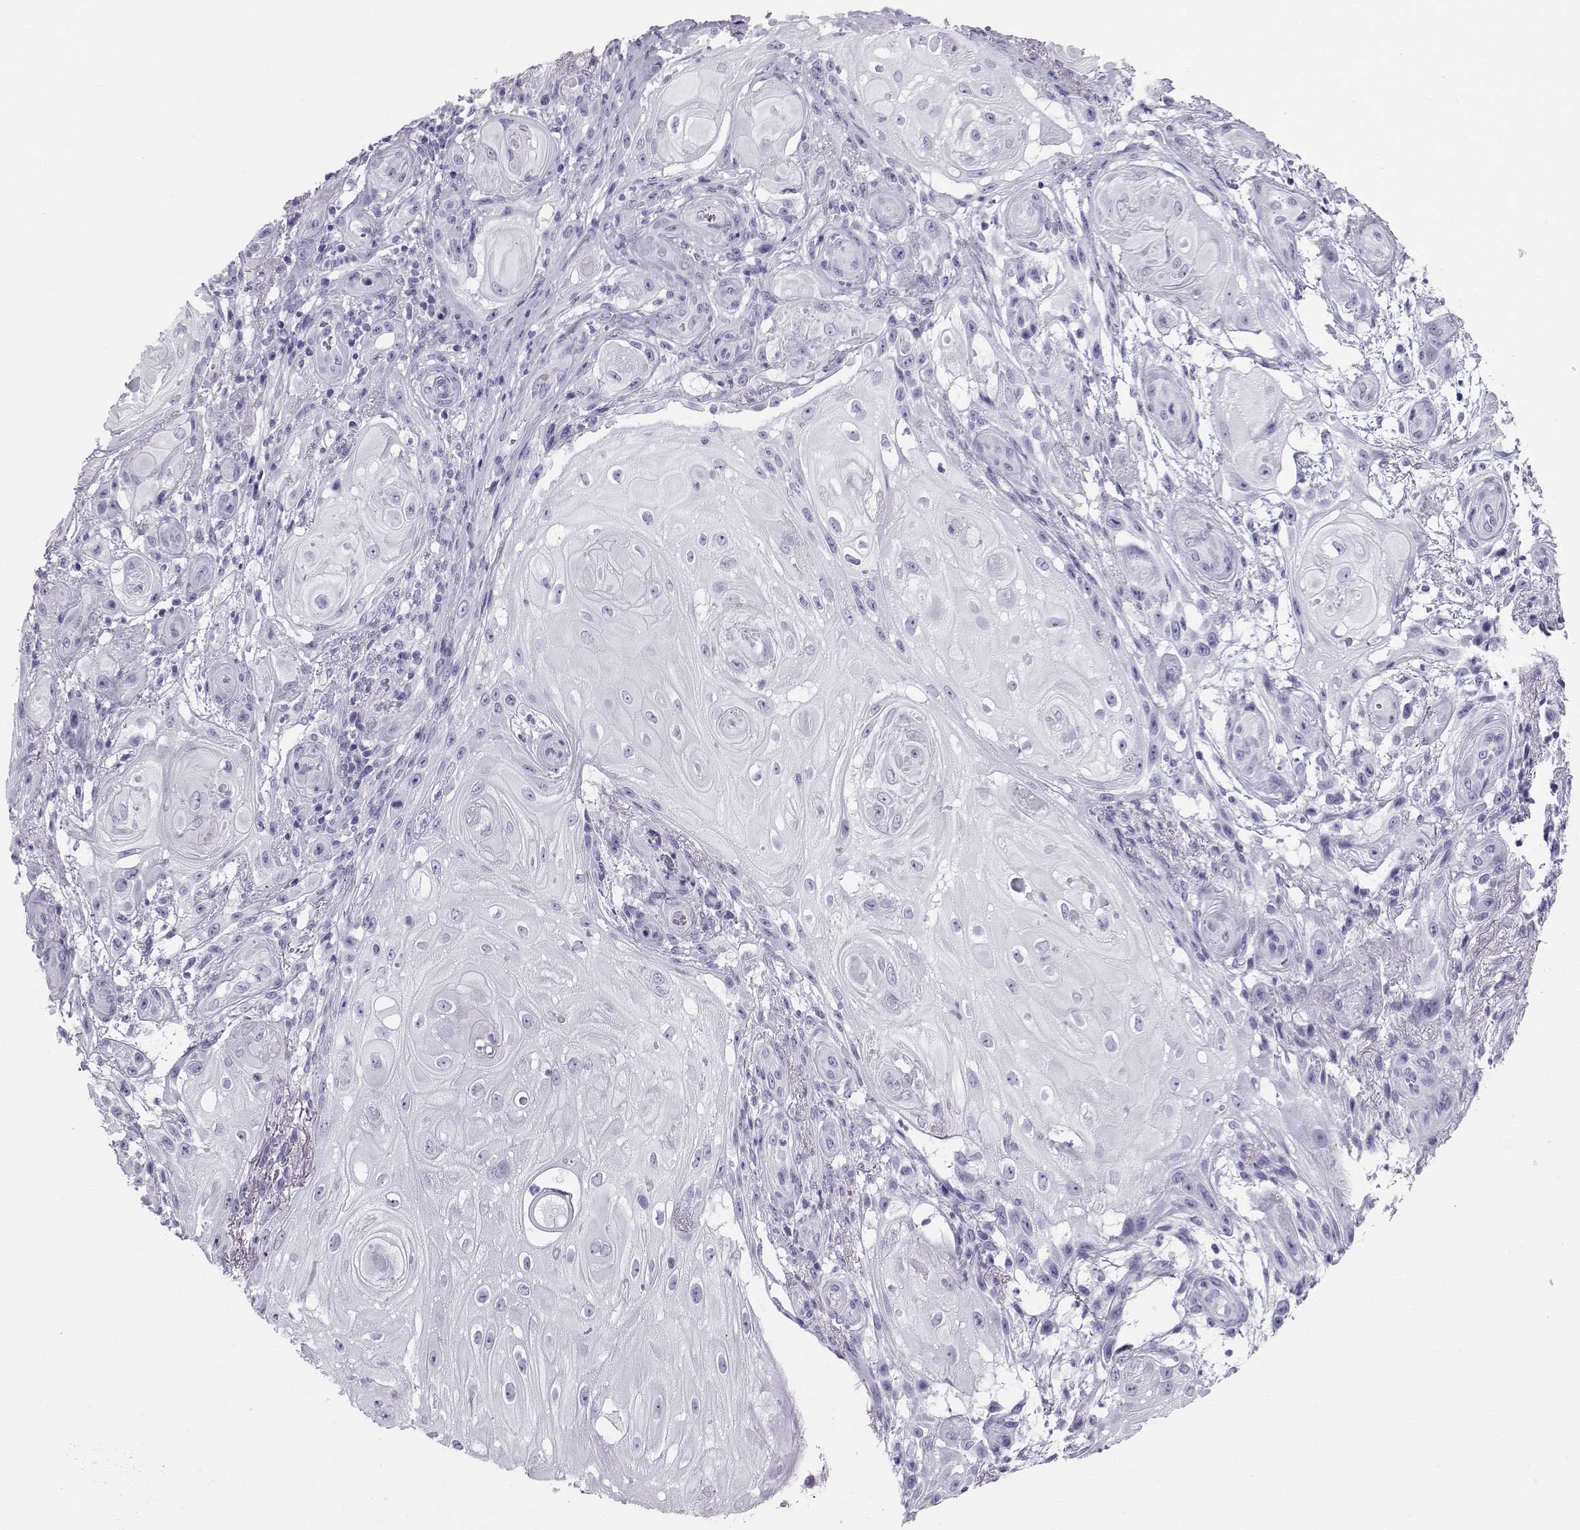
{"staining": {"intensity": "negative", "quantity": "none", "location": "none"}, "tissue": "skin cancer", "cell_type": "Tumor cells", "image_type": "cancer", "snomed": [{"axis": "morphology", "description": "Squamous cell carcinoma, NOS"}, {"axis": "topography", "description": "Skin"}], "caption": "Skin cancer stained for a protein using immunohistochemistry displays no staining tumor cells.", "gene": "RD3", "patient": {"sex": "male", "age": 62}}